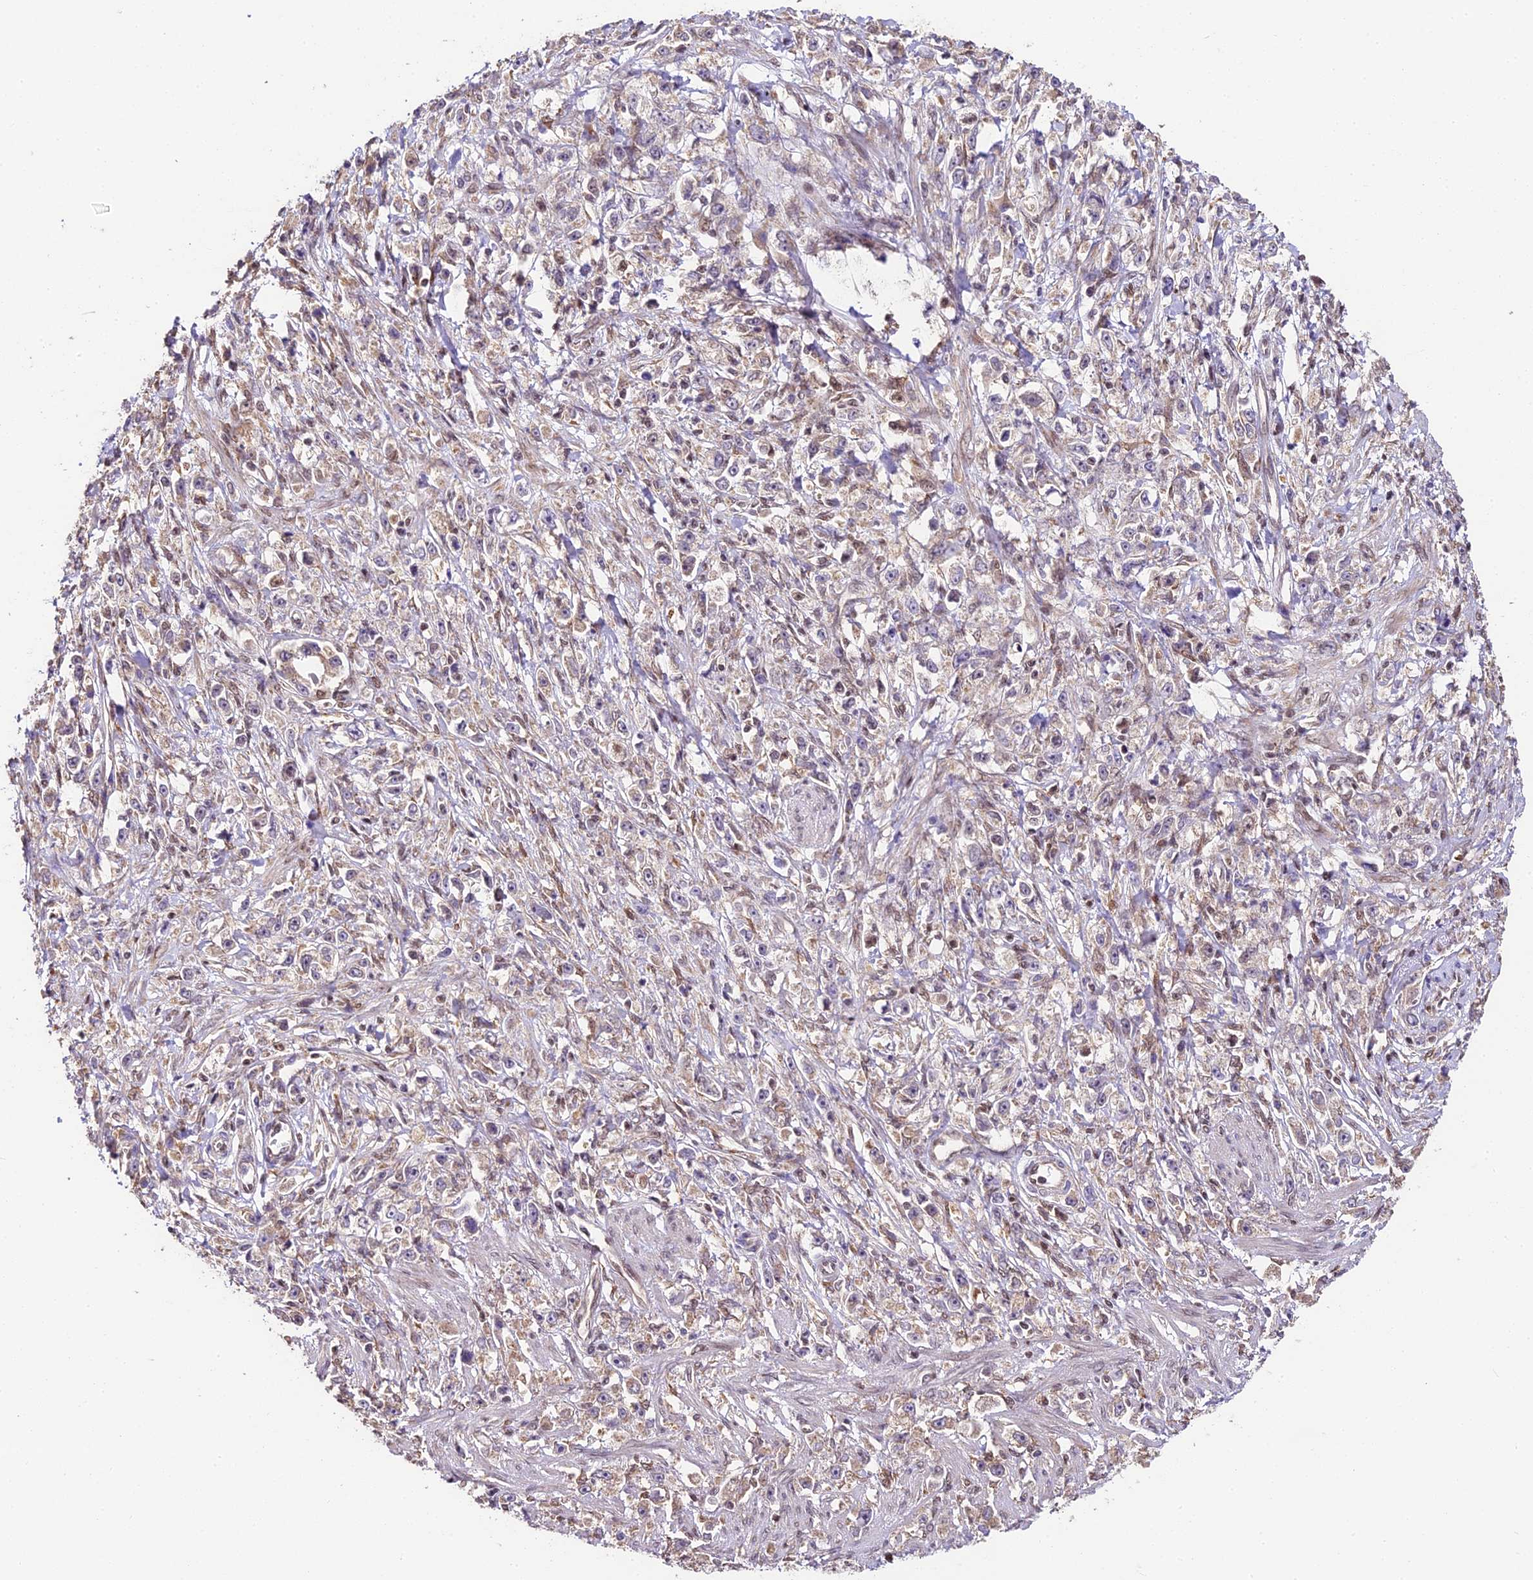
{"staining": {"intensity": "weak", "quantity": "25%-75%", "location": "cytoplasmic/membranous"}, "tissue": "stomach cancer", "cell_type": "Tumor cells", "image_type": "cancer", "snomed": [{"axis": "morphology", "description": "Adenocarcinoma, NOS"}, {"axis": "topography", "description": "Stomach"}], "caption": "Approximately 25%-75% of tumor cells in stomach cancer (adenocarcinoma) reveal weak cytoplasmic/membranous protein staining as visualized by brown immunohistochemical staining.", "gene": "TRIM22", "patient": {"sex": "female", "age": 59}}